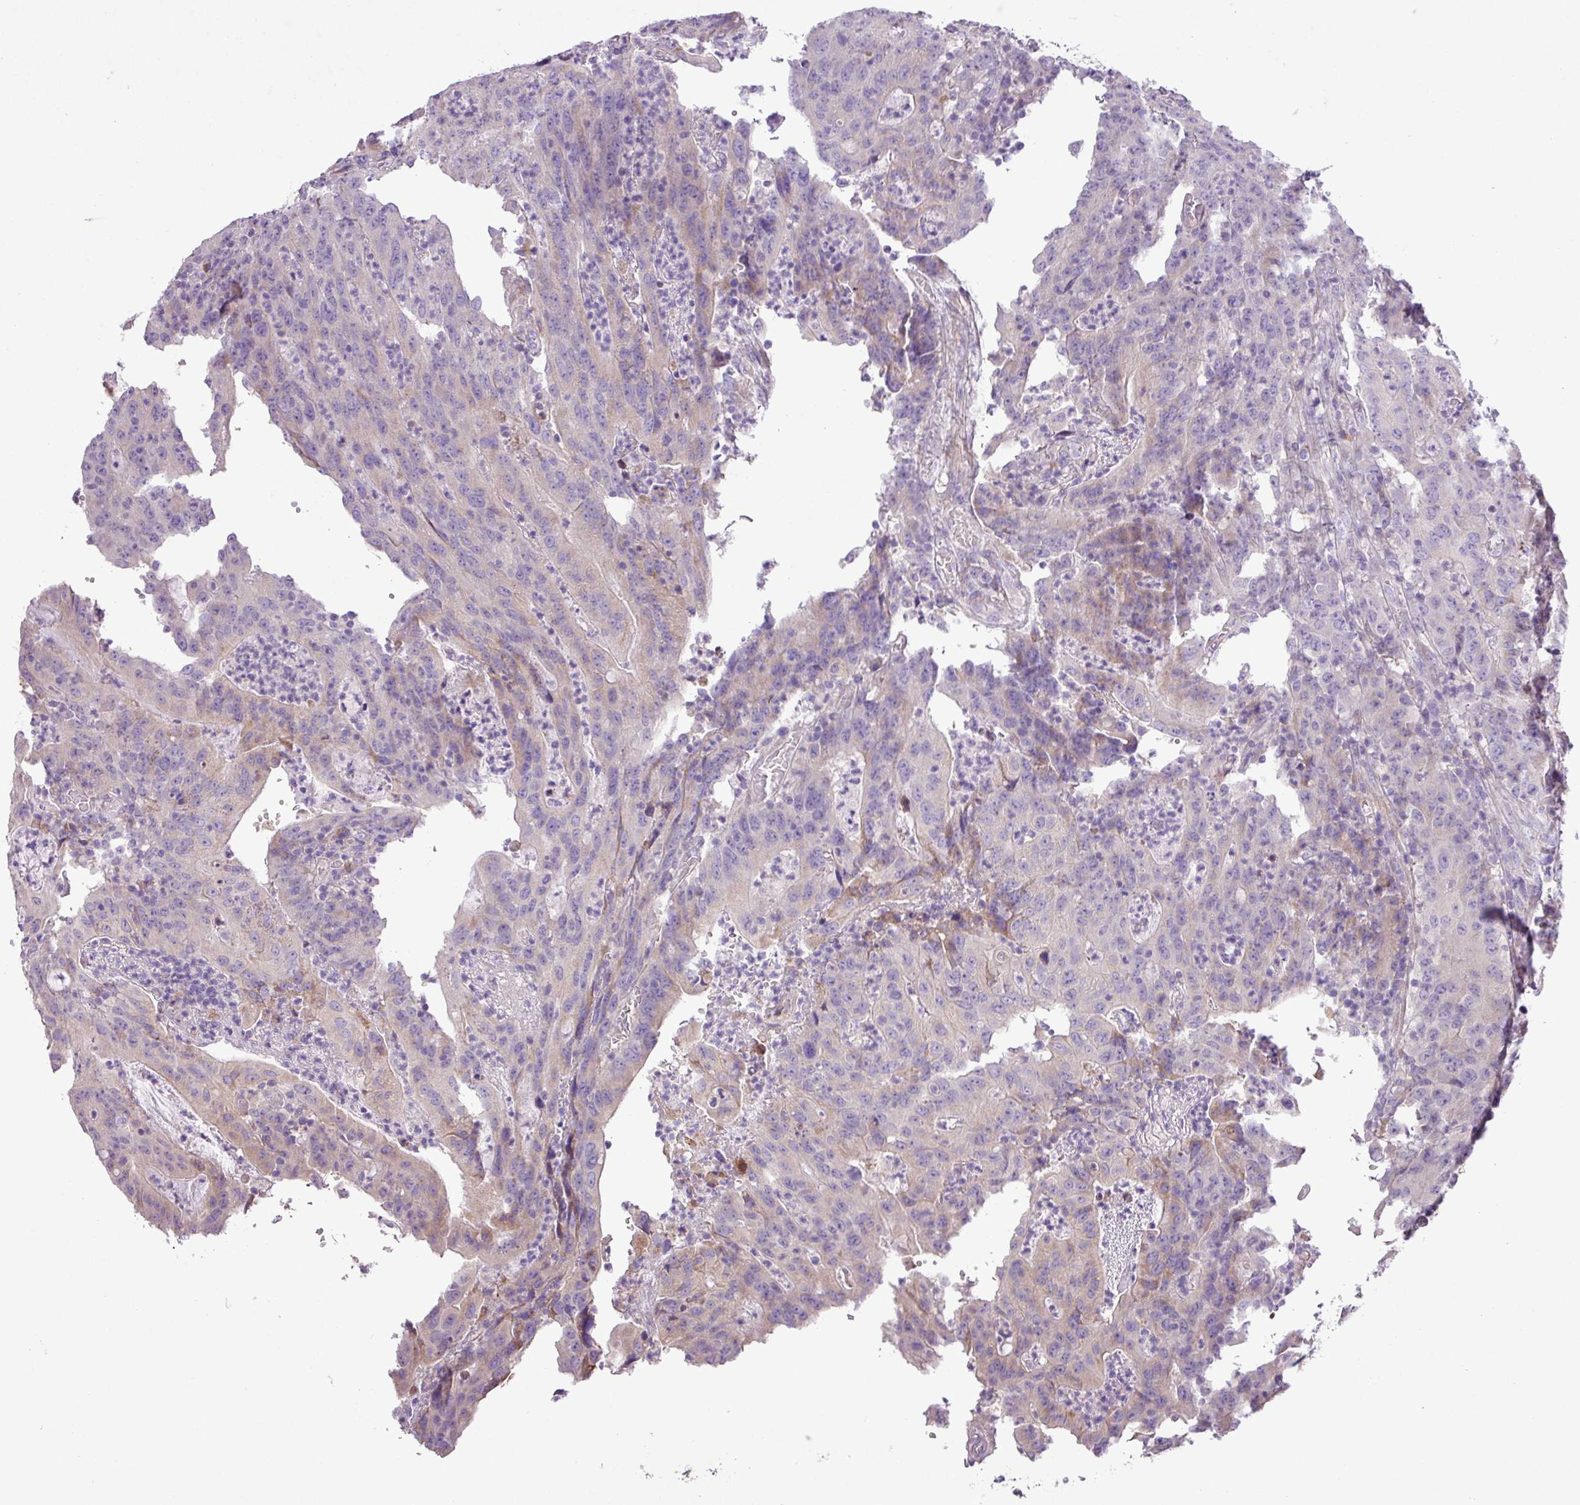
{"staining": {"intensity": "weak", "quantity": "<25%", "location": "cytoplasmic/membranous"}, "tissue": "colorectal cancer", "cell_type": "Tumor cells", "image_type": "cancer", "snomed": [{"axis": "morphology", "description": "Adenocarcinoma, NOS"}, {"axis": "topography", "description": "Colon"}], "caption": "Human colorectal adenocarcinoma stained for a protein using immunohistochemistry reveals no staining in tumor cells.", "gene": "MOCS3", "patient": {"sex": "male", "age": 83}}